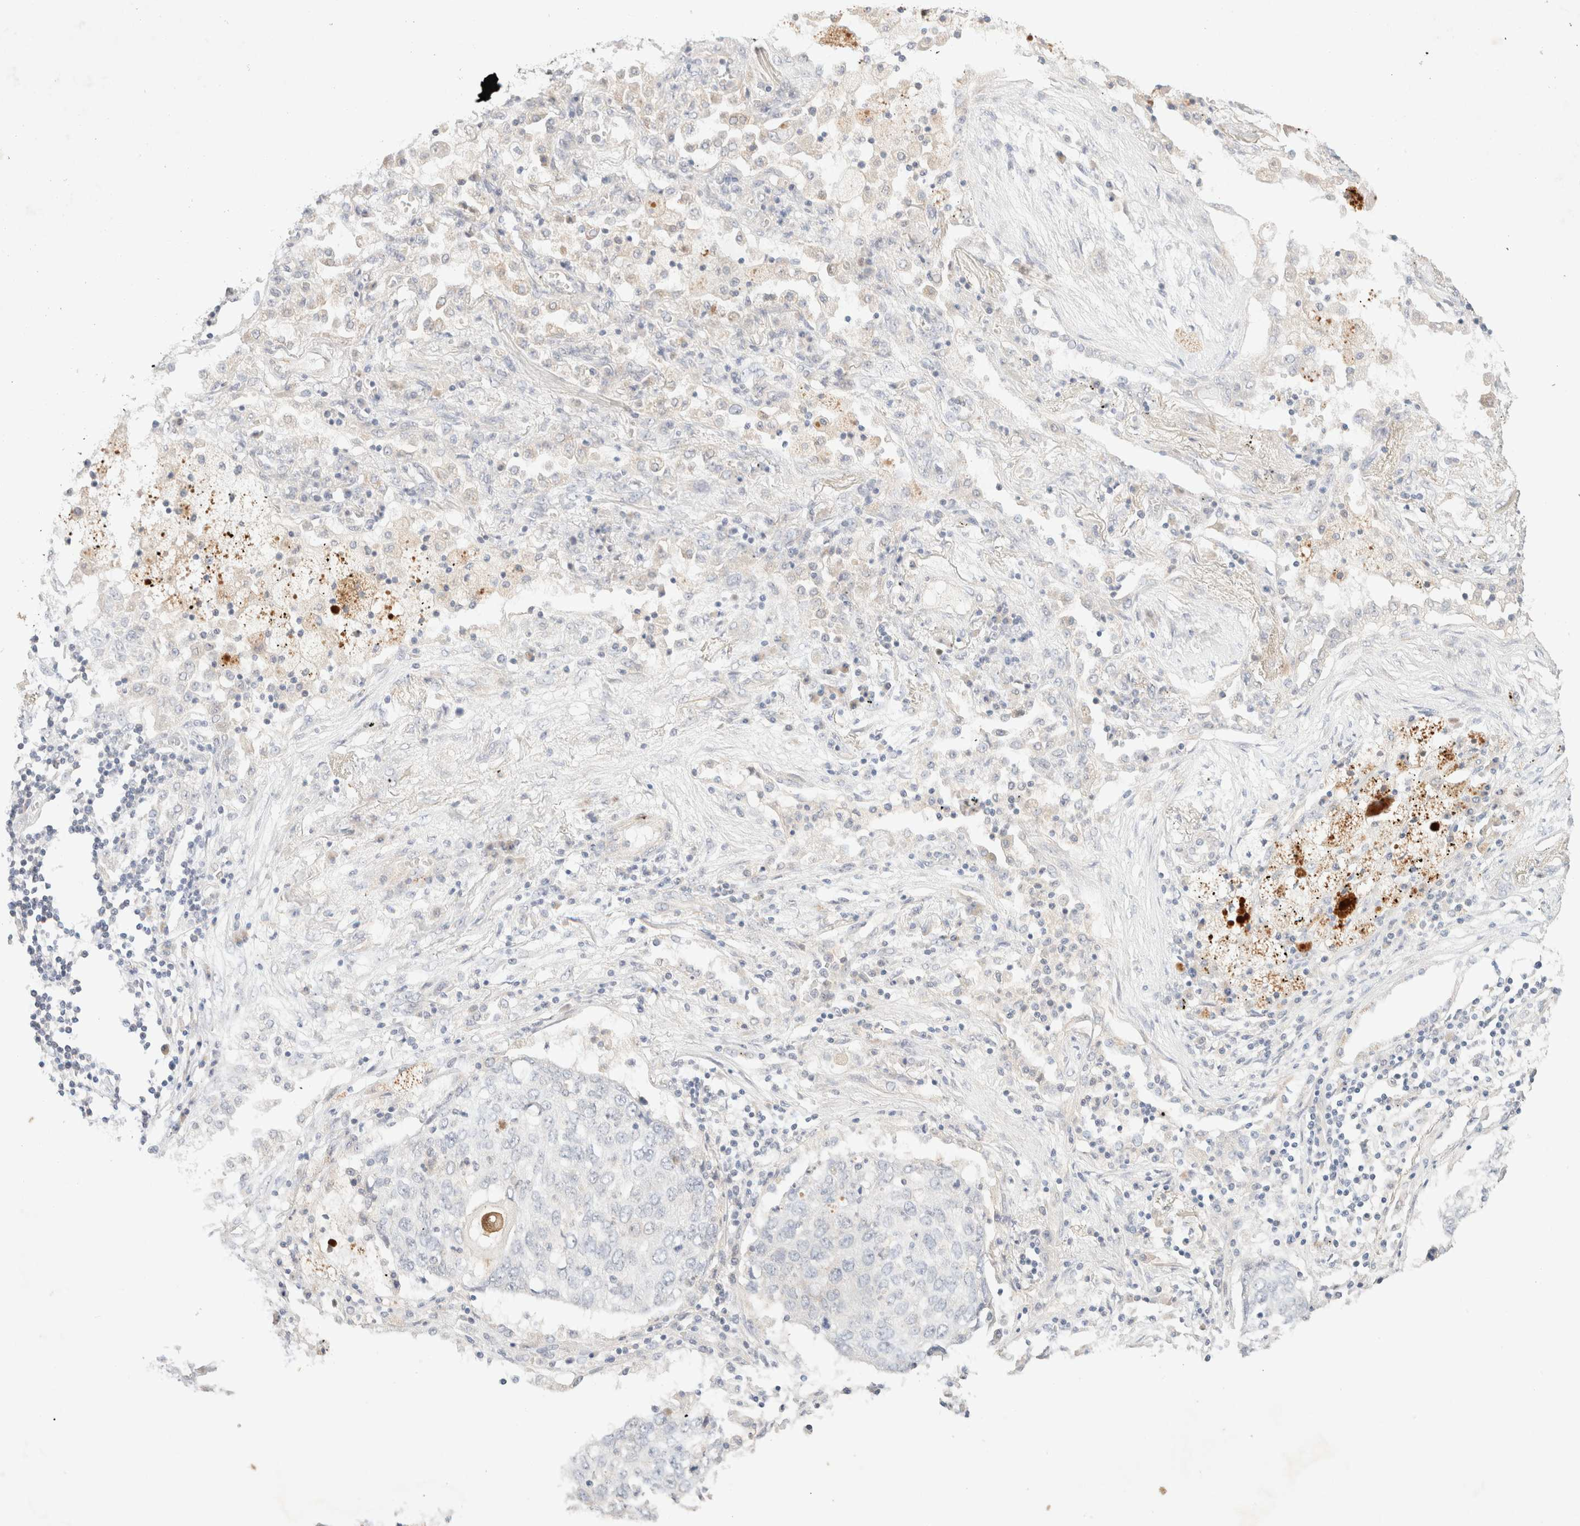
{"staining": {"intensity": "negative", "quantity": "none", "location": "none"}, "tissue": "lung cancer", "cell_type": "Tumor cells", "image_type": "cancer", "snomed": [{"axis": "morphology", "description": "Squamous cell carcinoma, NOS"}, {"axis": "topography", "description": "Lung"}], "caption": "This image is of lung cancer stained with immunohistochemistry (IHC) to label a protein in brown with the nuclei are counter-stained blue. There is no positivity in tumor cells.", "gene": "SNTB1", "patient": {"sex": "female", "age": 63}}